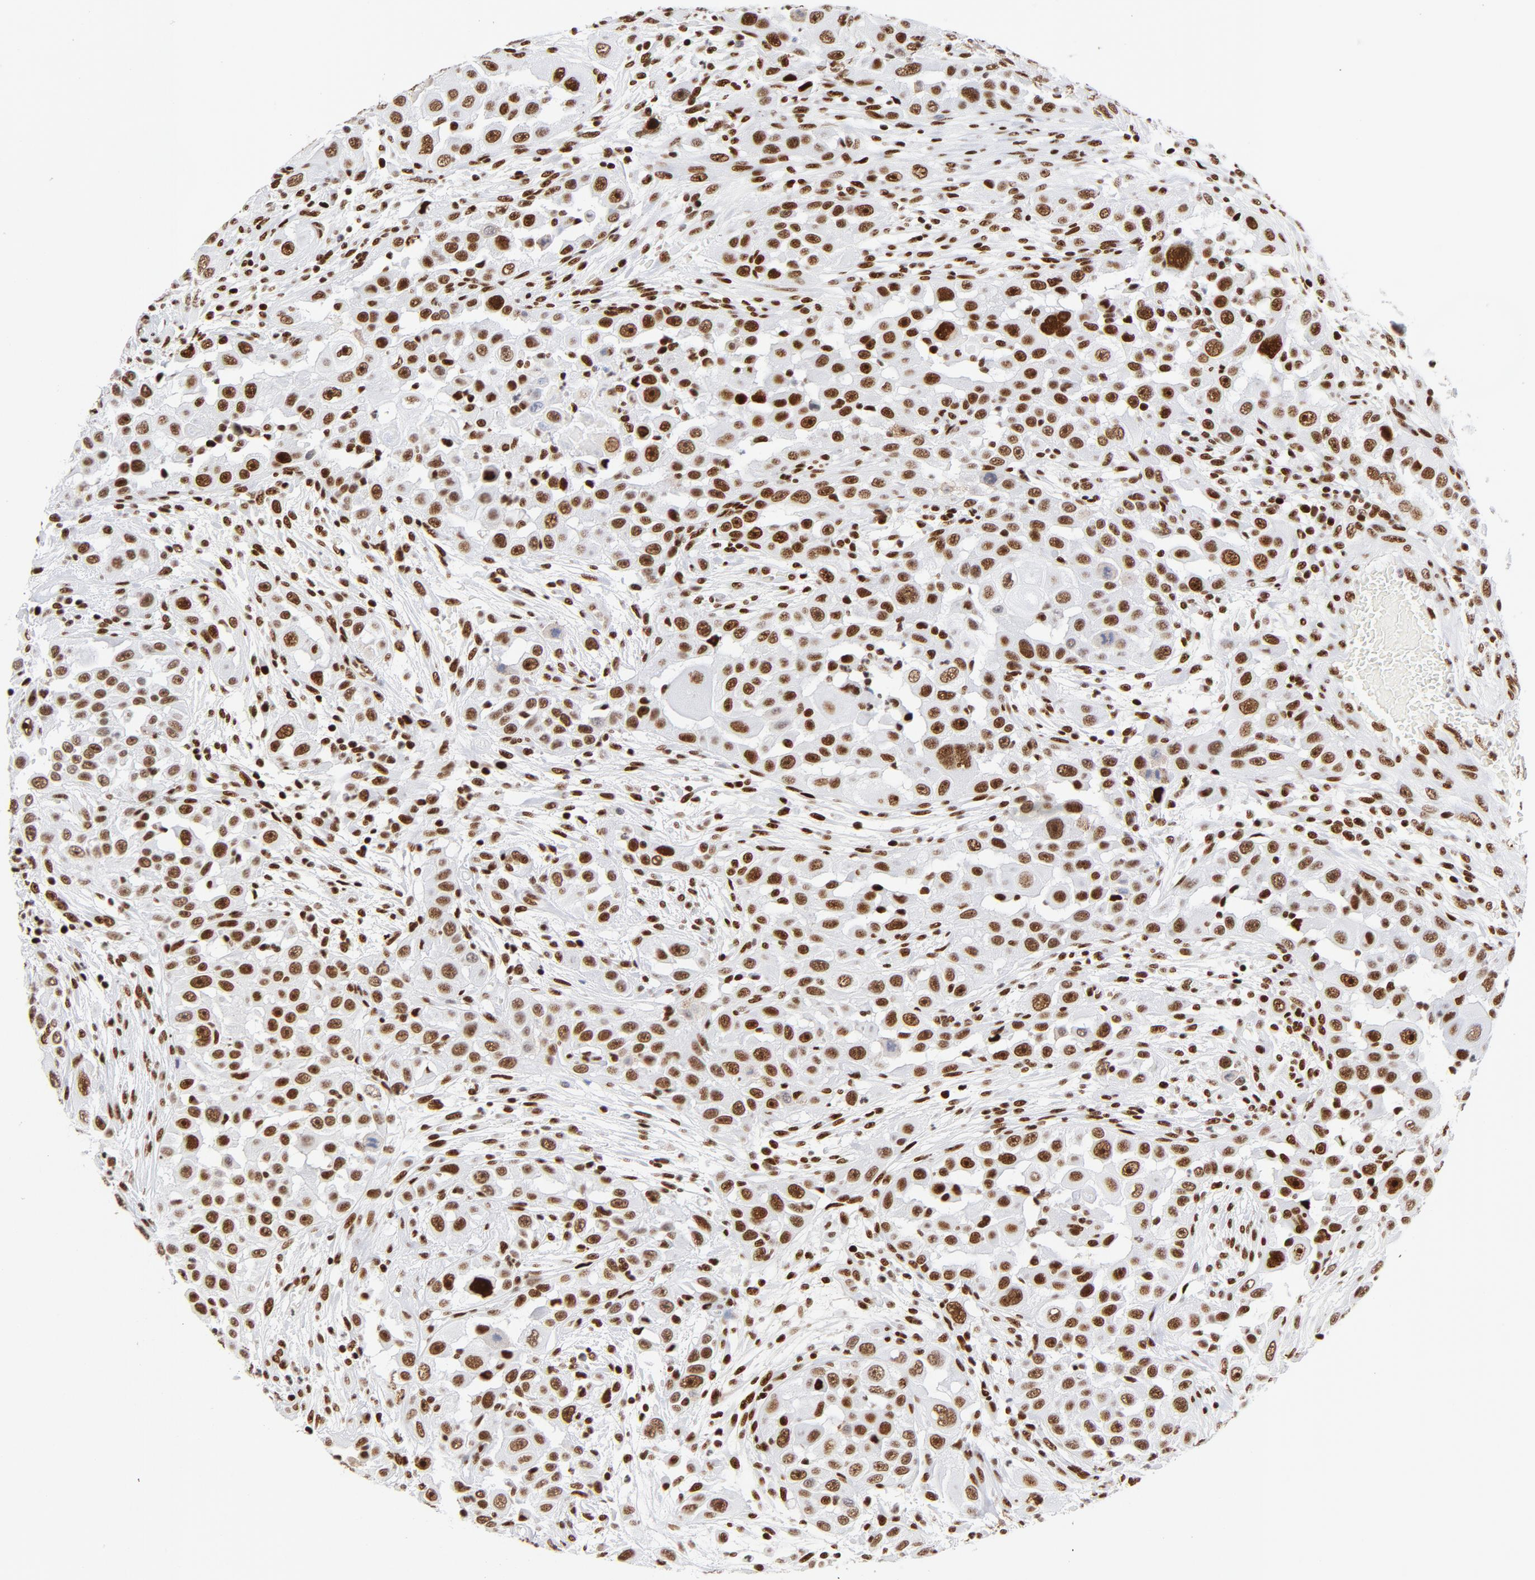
{"staining": {"intensity": "strong", "quantity": ">75%", "location": "nuclear"}, "tissue": "head and neck cancer", "cell_type": "Tumor cells", "image_type": "cancer", "snomed": [{"axis": "morphology", "description": "Carcinoma, NOS"}, {"axis": "topography", "description": "Head-Neck"}], "caption": "Head and neck cancer stained with DAB IHC reveals high levels of strong nuclear expression in approximately >75% of tumor cells.", "gene": "XRCC5", "patient": {"sex": "male", "age": 87}}